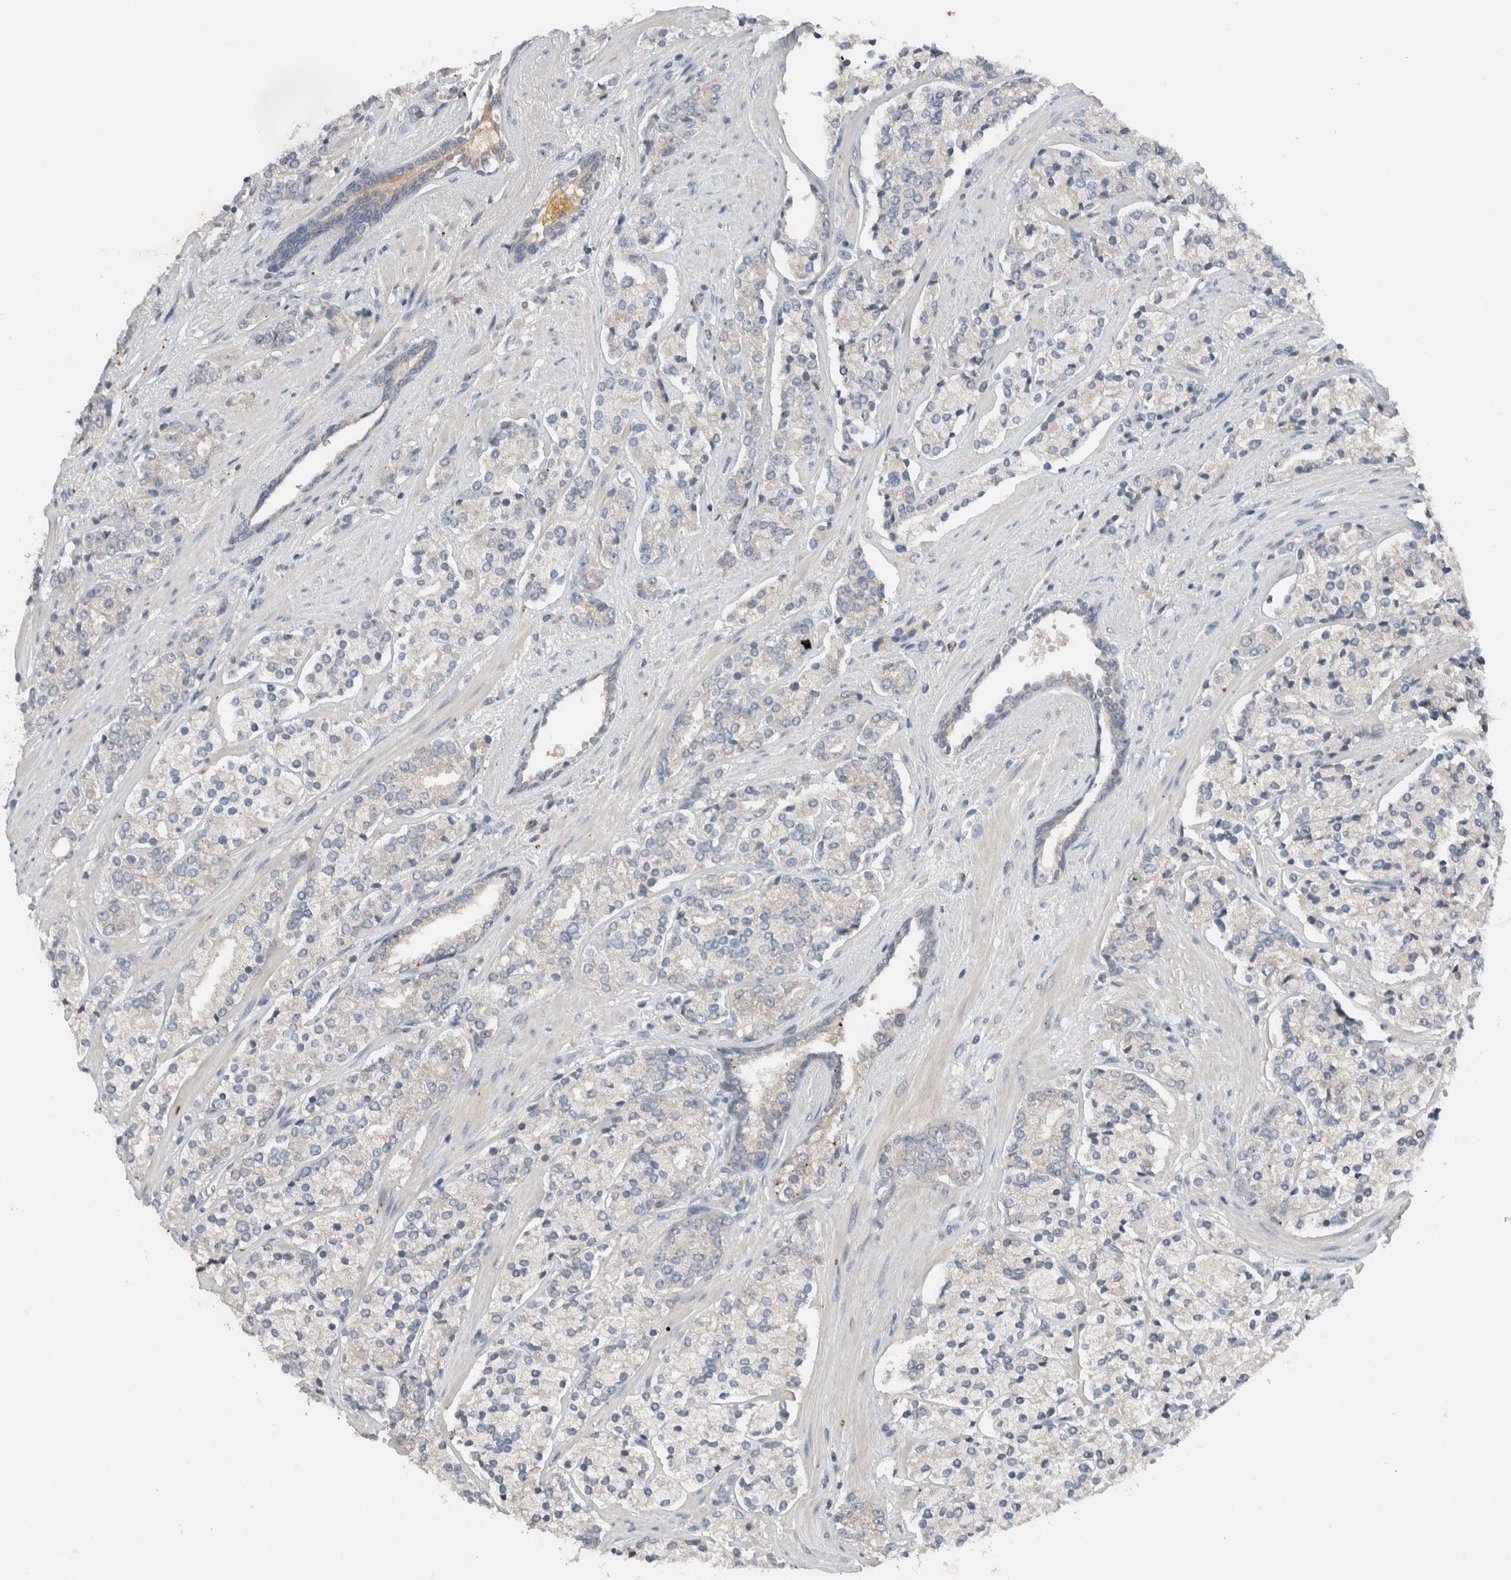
{"staining": {"intensity": "negative", "quantity": "none", "location": "none"}, "tissue": "prostate cancer", "cell_type": "Tumor cells", "image_type": "cancer", "snomed": [{"axis": "morphology", "description": "Adenocarcinoma, High grade"}, {"axis": "topography", "description": "Prostate"}], "caption": "High magnification brightfield microscopy of prostate cancer stained with DAB (brown) and counterstained with hematoxylin (blue): tumor cells show no significant positivity. (Brightfield microscopy of DAB (3,3'-diaminobenzidine) immunohistochemistry at high magnification).", "gene": "UGCG", "patient": {"sex": "male", "age": 71}}